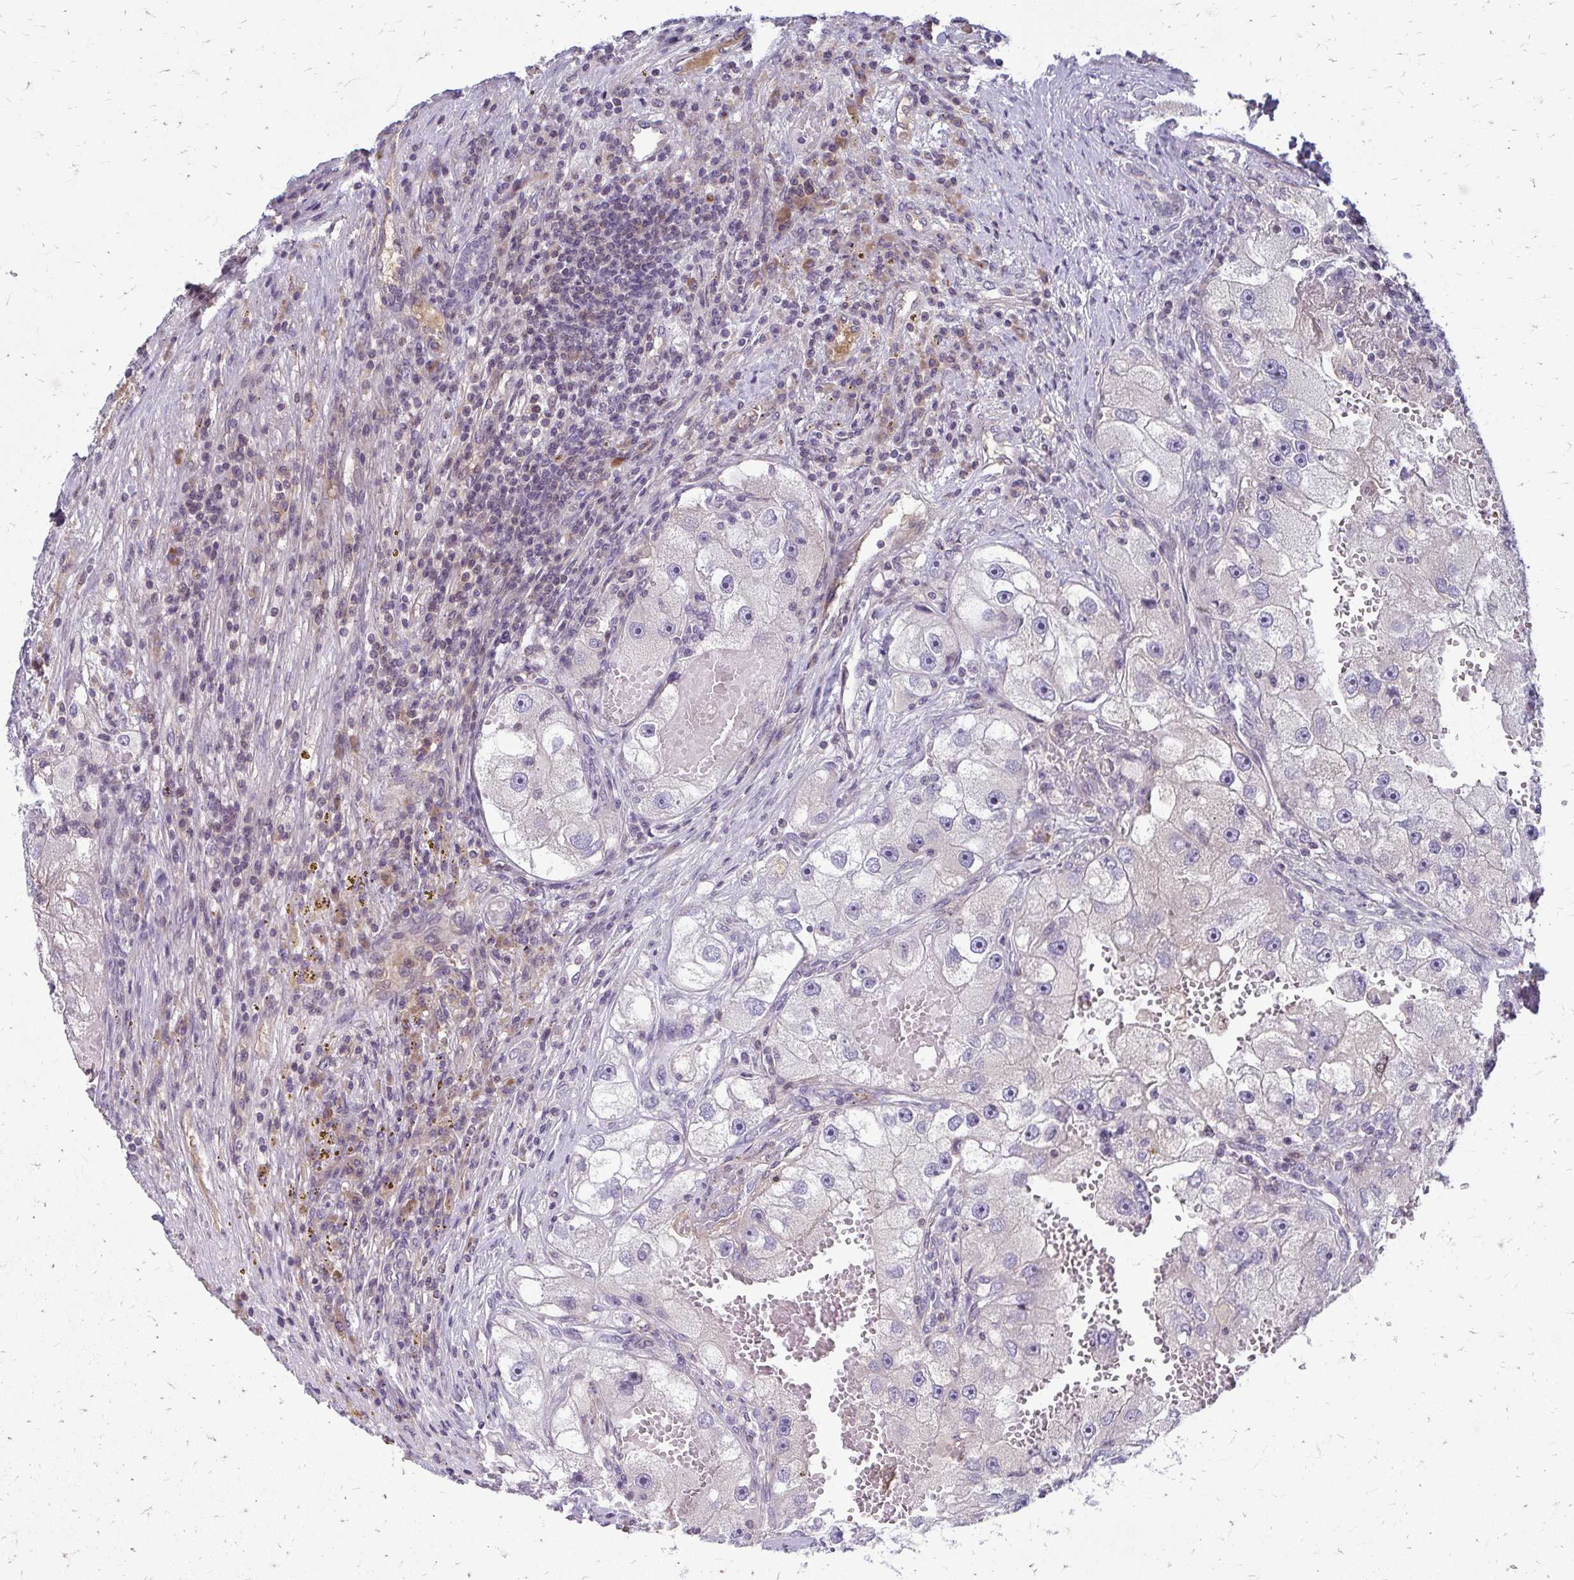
{"staining": {"intensity": "negative", "quantity": "none", "location": "none"}, "tissue": "renal cancer", "cell_type": "Tumor cells", "image_type": "cancer", "snomed": [{"axis": "morphology", "description": "Adenocarcinoma, NOS"}, {"axis": "topography", "description": "Kidney"}], "caption": "Adenocarcinoma (renal) was stained to show a protein in brown. There is no significant expression in tumor cells.", "gene": "MCRIP2", "patient": {"sex": "male", "age": 63}}